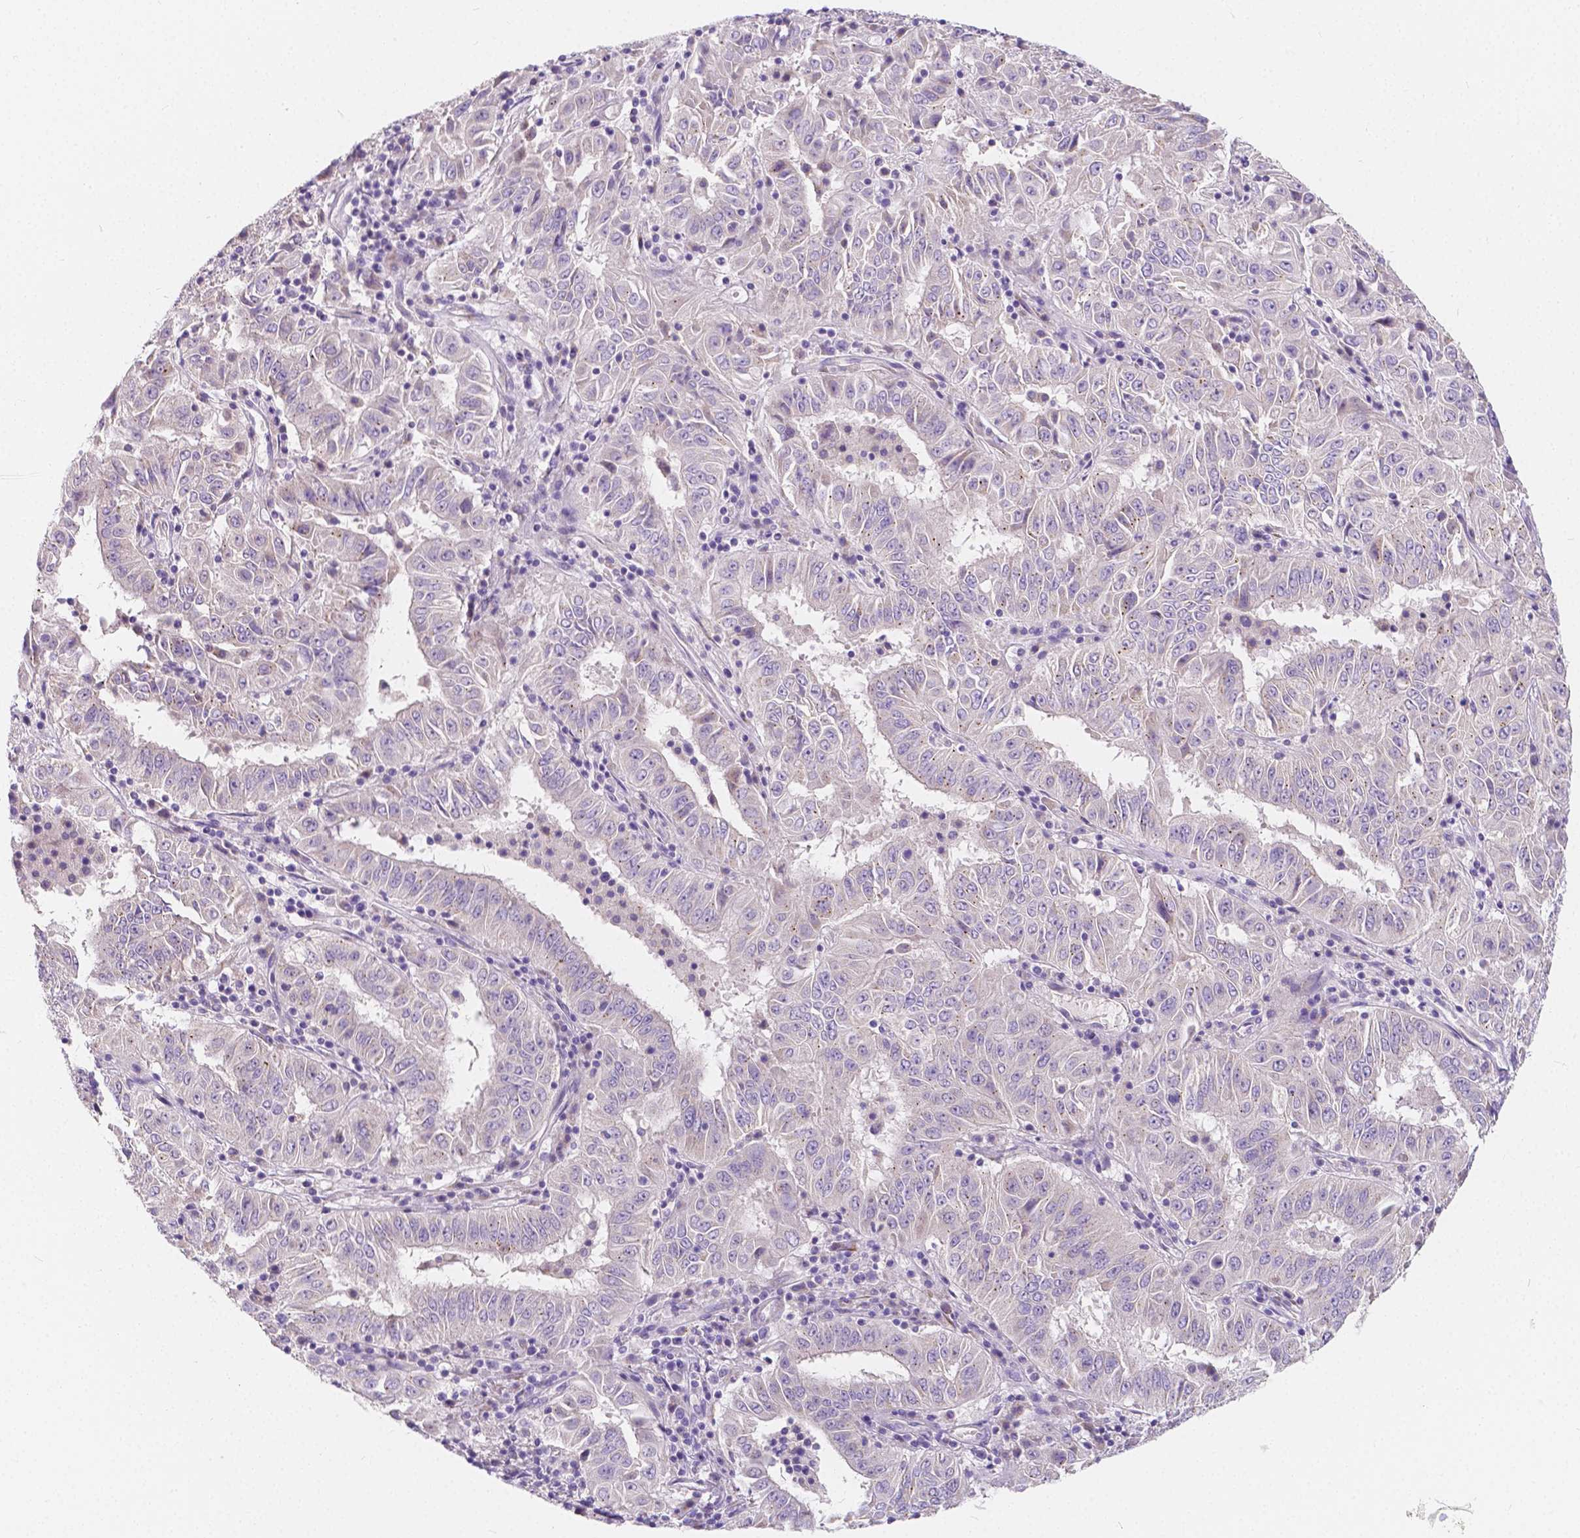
{"staining": {"intensity": "negative", "quantity": "none", "location": "none"}, "tissue": "pancreatic cancer", "cell_type": "Tumor cells", "image_type": "cancer", "snomed": [{"axis": "morphology", "description": "Adenocarcinoma, NOS"}, {"axis": "topography", "description": "Pancreas"}], "caption": "DAB immunohistochemical staining of pancreatic cancer reveals no significant positivity in tumor cells. (Brightfield microscopy of DAB immunohistochemistry (IHC) at high magnification).", "gene": "RNF186", "patient": {"sex": "male", "age": 63}}